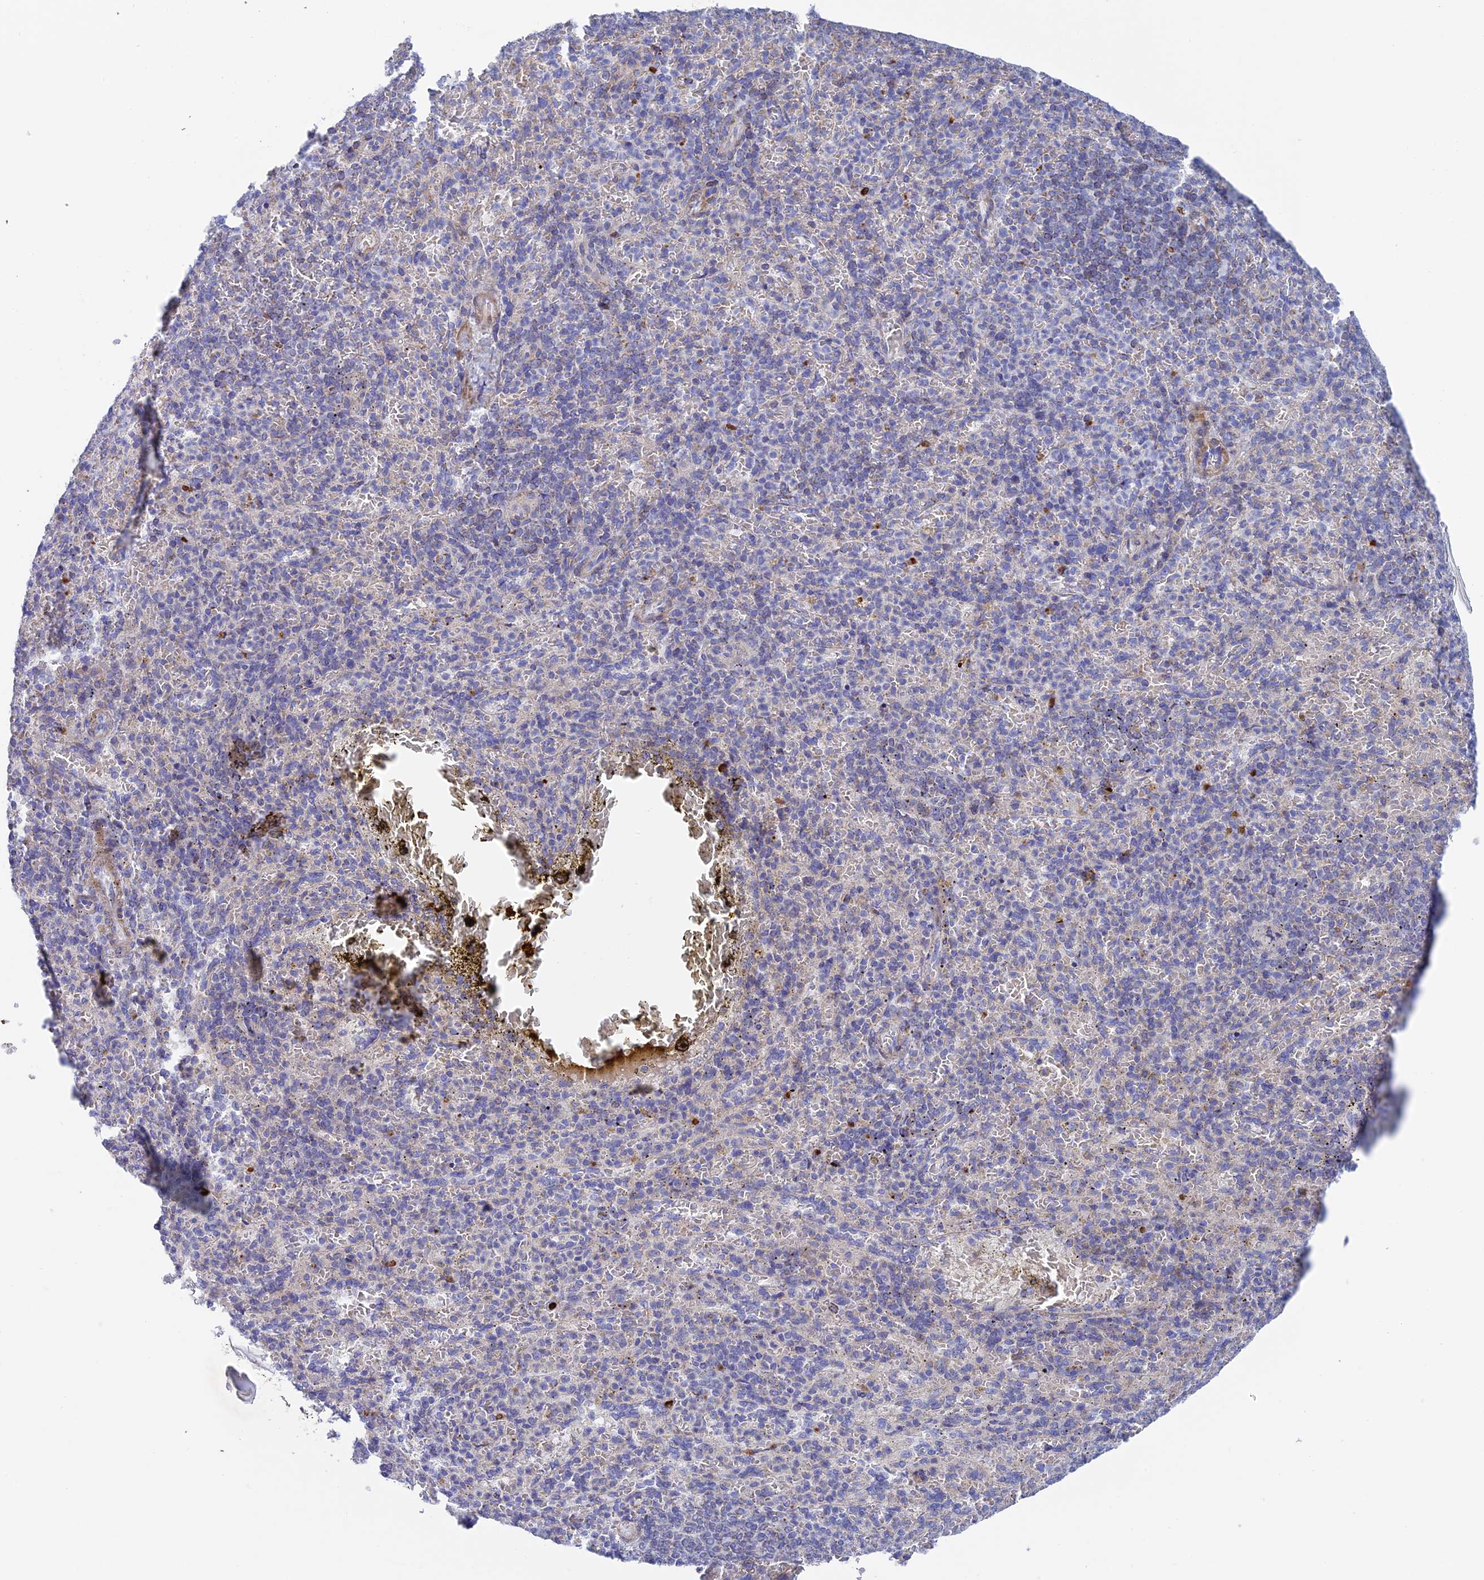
{"staining": {"intensity": "negative", "quantity": "none", "location": "none"}, "tissue": "spleen", "cell_type": "Cells in red pulp", "image_type": "normal", "snomed": [{"axis": "morphology", "description": "Normal tissue, NOS"}, {"axis": "topography", "description": "Spleen"}], "caption": "A high-resolution micrograph shows IHC staining of benign spleen, which exhibits no significant positivity in cells in red pulp.", "gene": "CSPG4", "patient": {"sex": "female", "age": 74}}